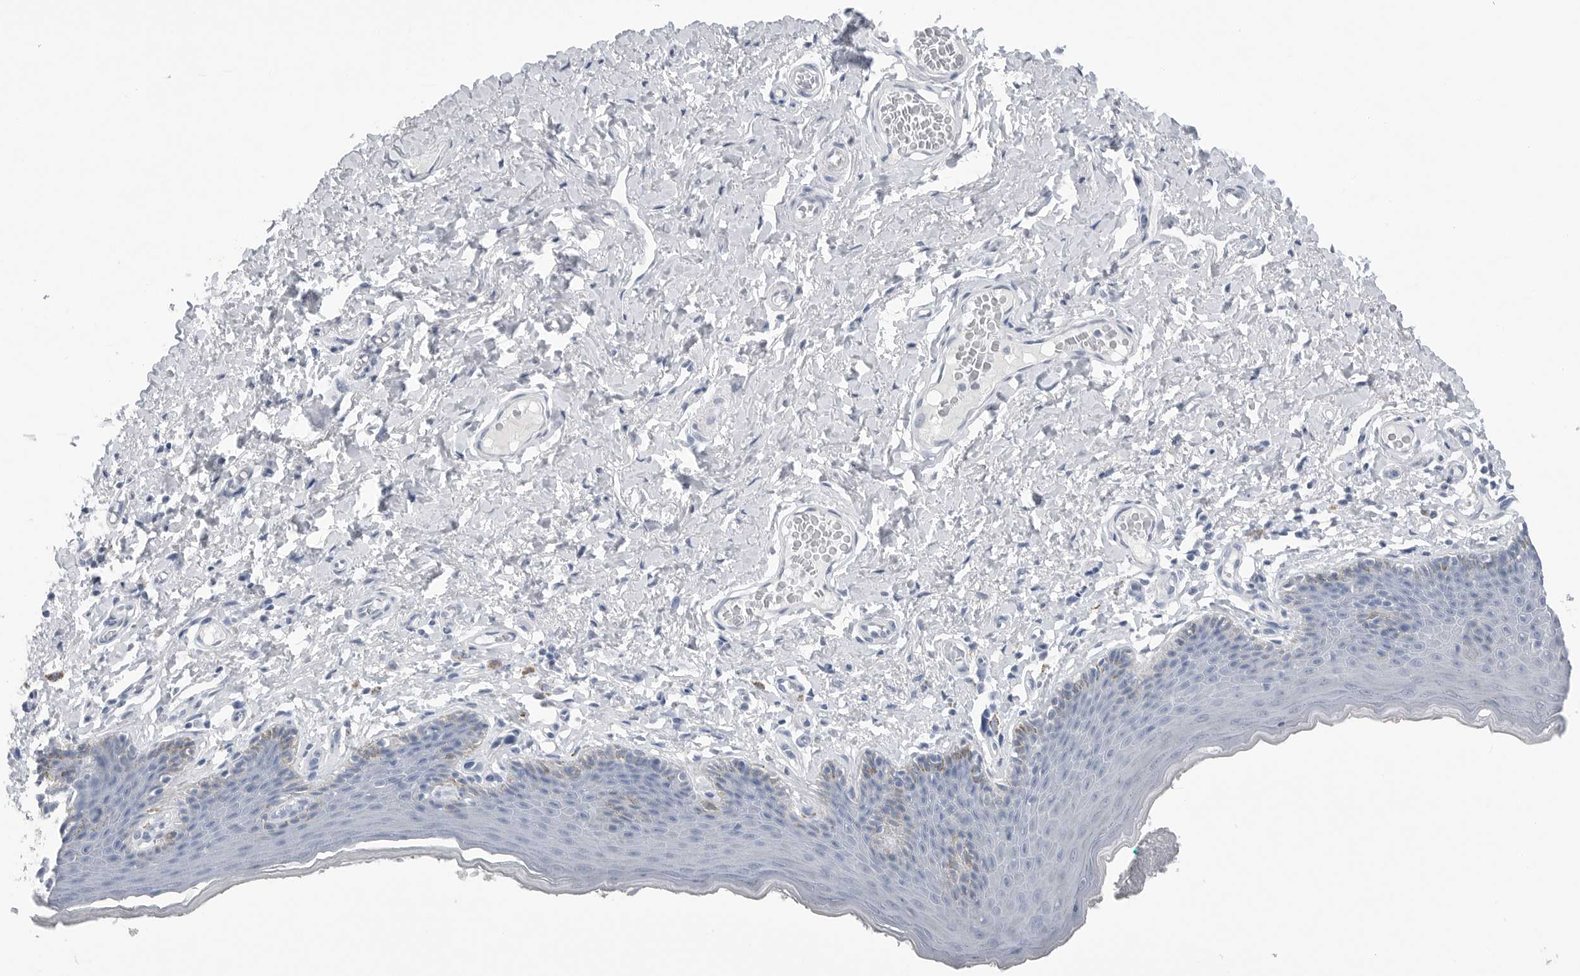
{"staining": {"intensity": "weak", "quantity": "<25%", "location": "cytoplasmic/membranous"}, "tissue": "skin", "cell_type": "Epidermal cells", "image_type": "normal", "snomed": [{"axis": "morphology", "description": "Normal tissue, NOS"}, {"axis": "topography", "description": "Vulva"}], "caption": "Protein analysis of normal skin shows no significant expression in epidermal cells. (DAB immunohistochemistry (IHC) with hematoxylin counter stain).", "gene": "ABHD12", "patient": {"sex": "female", "age": 66}}